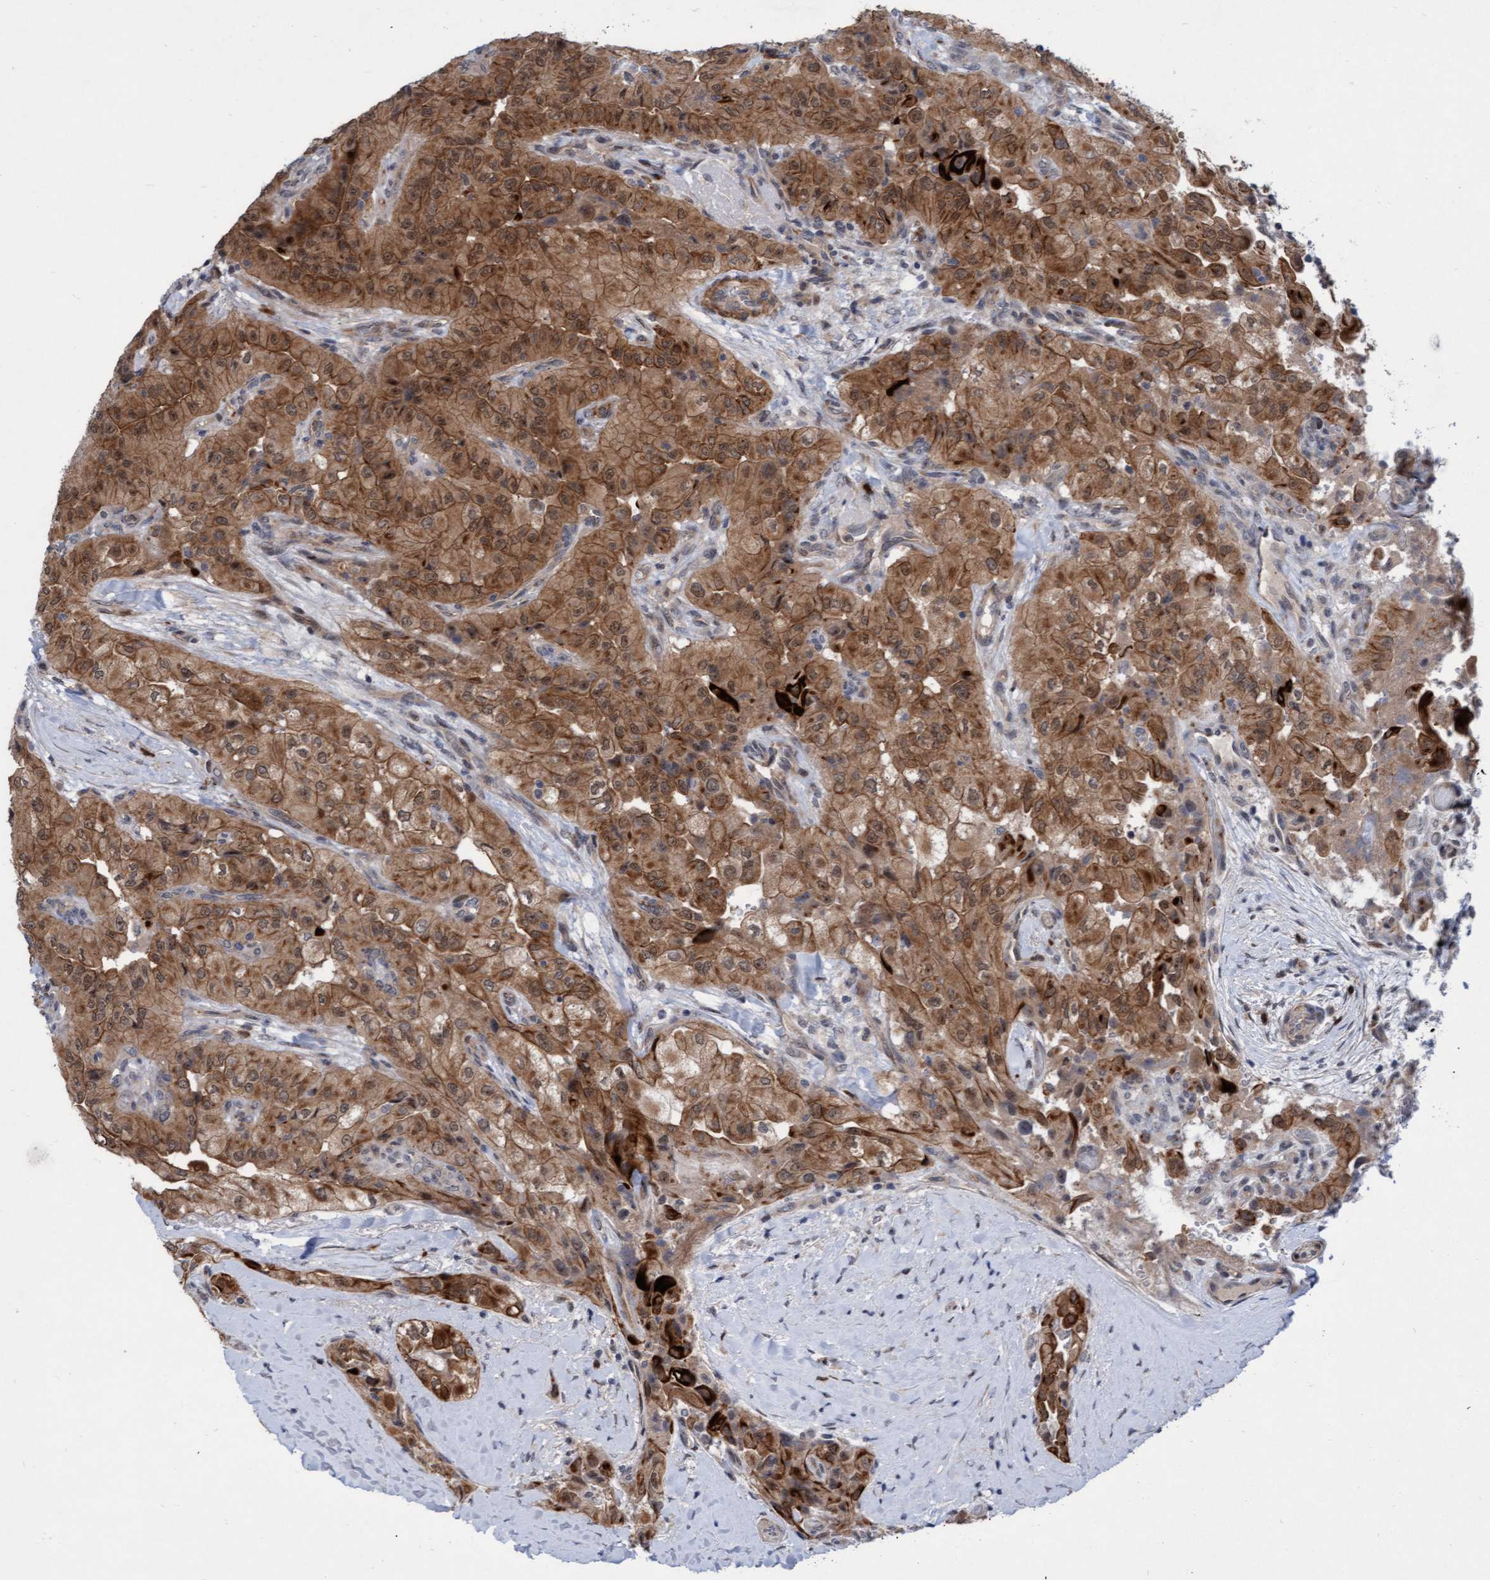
{"staining": {"intensity": "moderate", "quantity": ">75%", "location": "cytoplasmic/membranous,nuclear"}, "tissue": "thyroid cancer", "cell_type": "Tumor cells", "image_type": "cancer", "snomed": [{"axis": "morphology", "description": "Papillary adenocarcinoma, NOS"}, {"axis": "topography", "description": "Thyroid gland"}], "caption": "Protein expression analysis of human thyroid cancer reveals moderate cytoplasmic/membranous and nuclear positivity in about >75% of tumor cells.", "gene": "RAP1GAP2", "patient": {"sex": "female", "age": 59}}